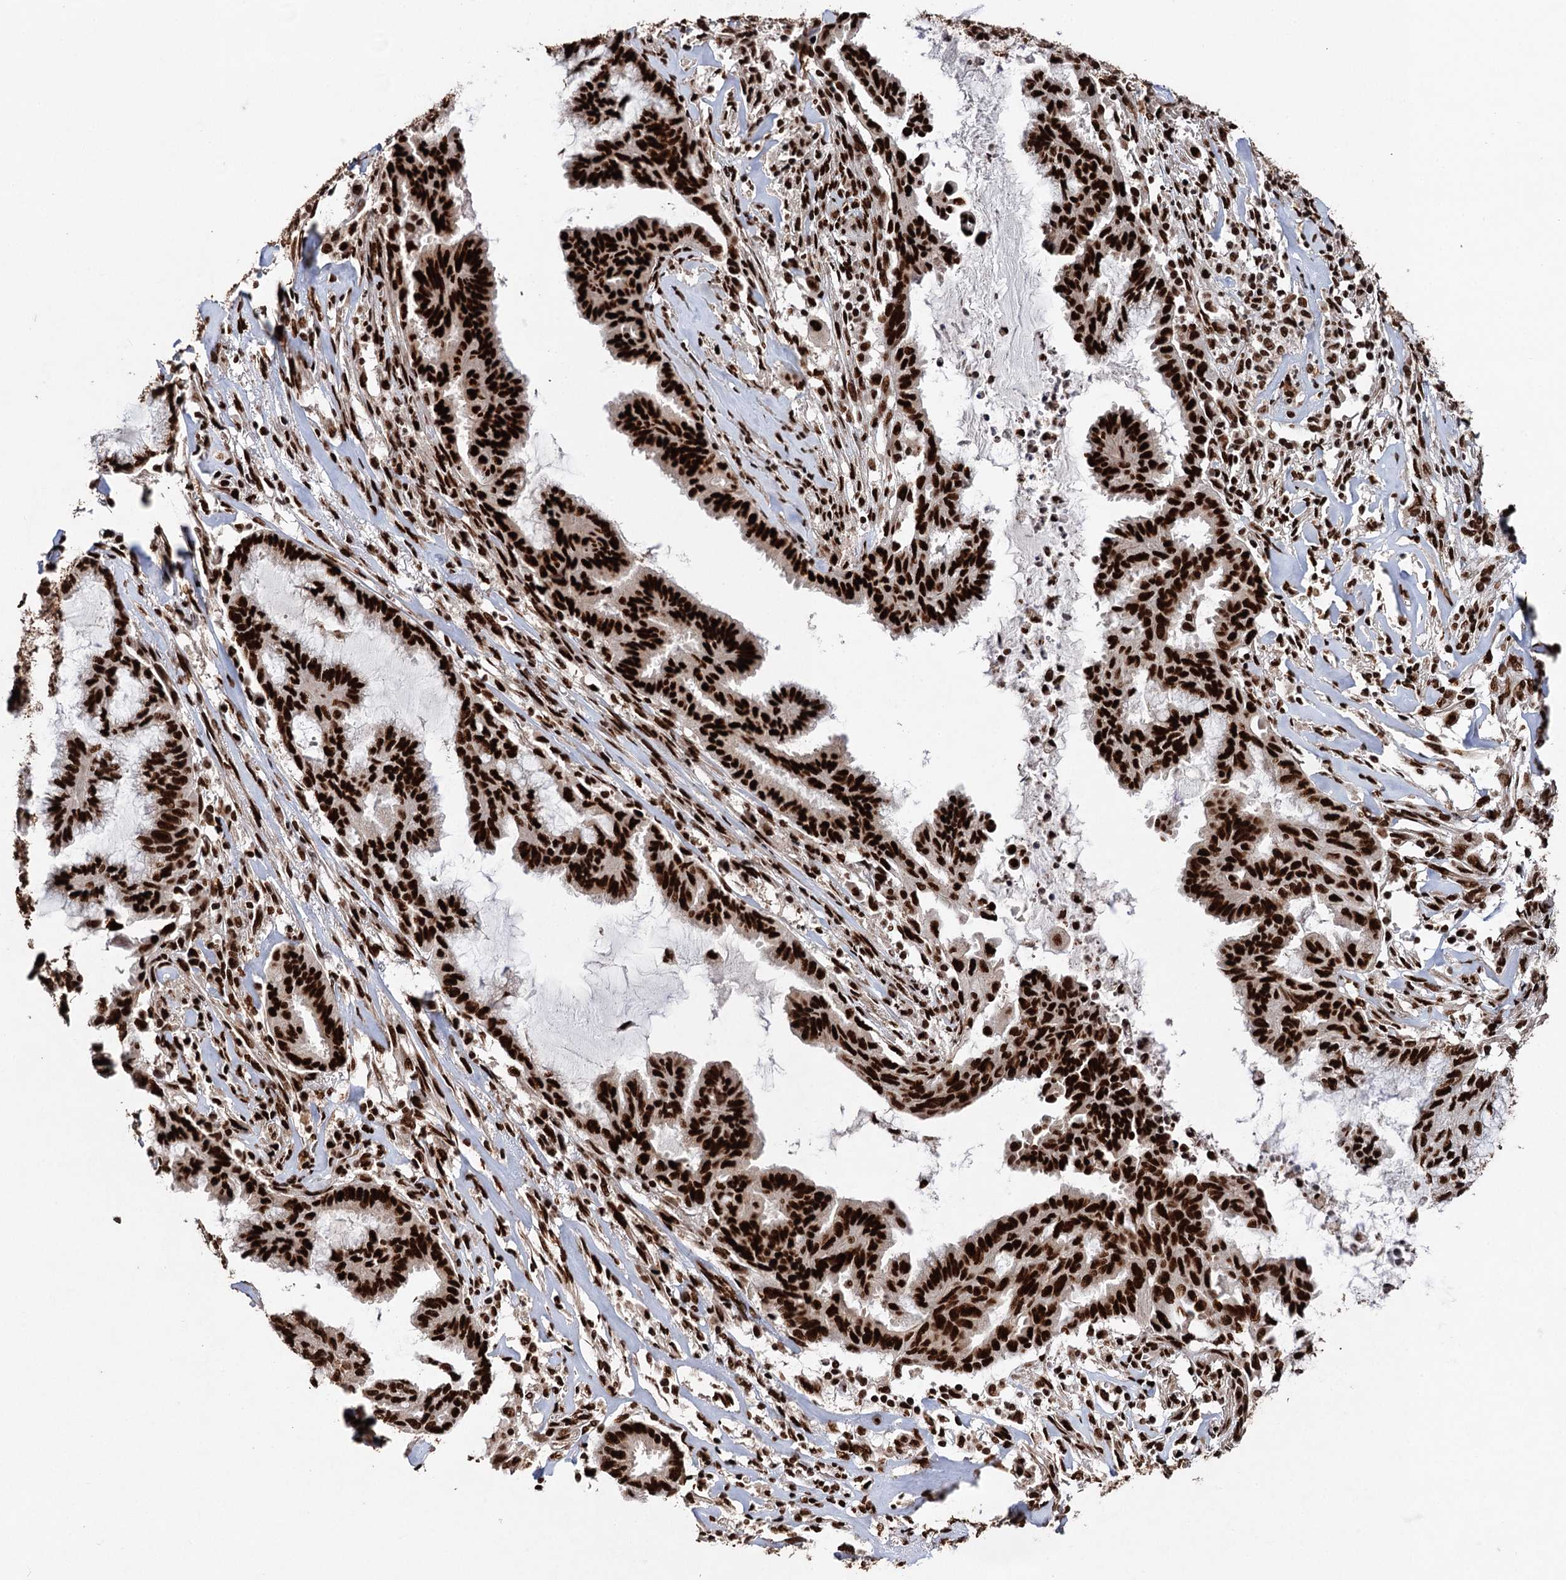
{"staining": {"intensity": "strong", "quantity": ">75%", "location": "nuclear"}, "tissue": "endometrial cancer", "cell_type": "Tumor cells", "image_type": "cancer", "snomed": [{"axis": "morphology", "description": "Adenocarcinoma, NOS"}, {"axis": "topography", "description": "Endometrium"}], "caption": "Adenocarcinoma (endometrial) stained for a protein (brown) displays strong nuclear positive positivity in approximately >75% of tumor cells.", "gene": "MATR3", "patient": {"sex": "female", "age": 86}}